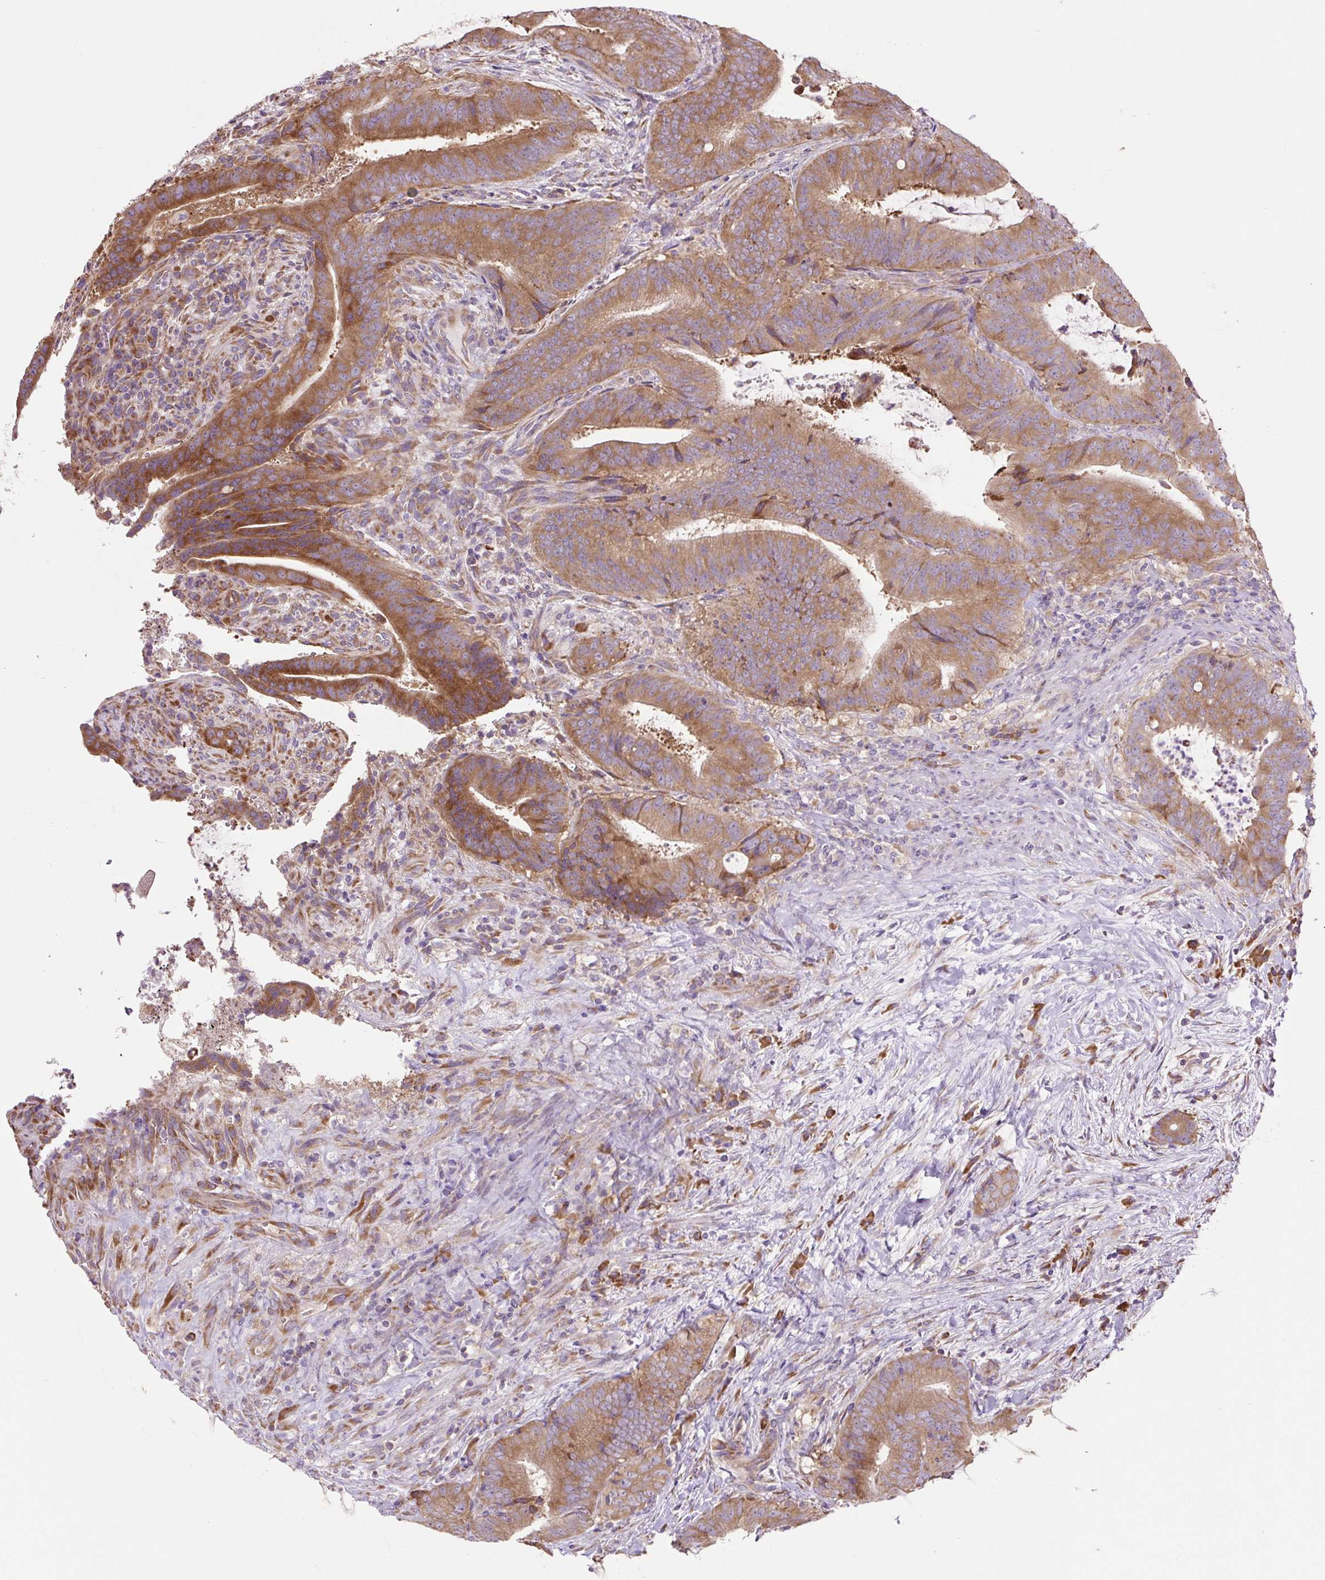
{"staining": {"intensity": "moderate", "quantity": ">75%", "location": "cytoplasmic/membranous"}, "tissue": "colorectal cancer", "cell_type": "Tumor cells", "image_type": "cancer", "snomed": [{"axis": "morphology", "description": "Adenocarcinoma, NOS"}, {"axis": "topography", "description": "Colon"}], "caption": "Human colorectal adenocarcinoma stained for a protein (brown) shows moderate cytoplasmic/membranous positive expression in about >75% of tumor cells.", "gene": "RPS23", "patient": {"sex": "female", "age": 43}}